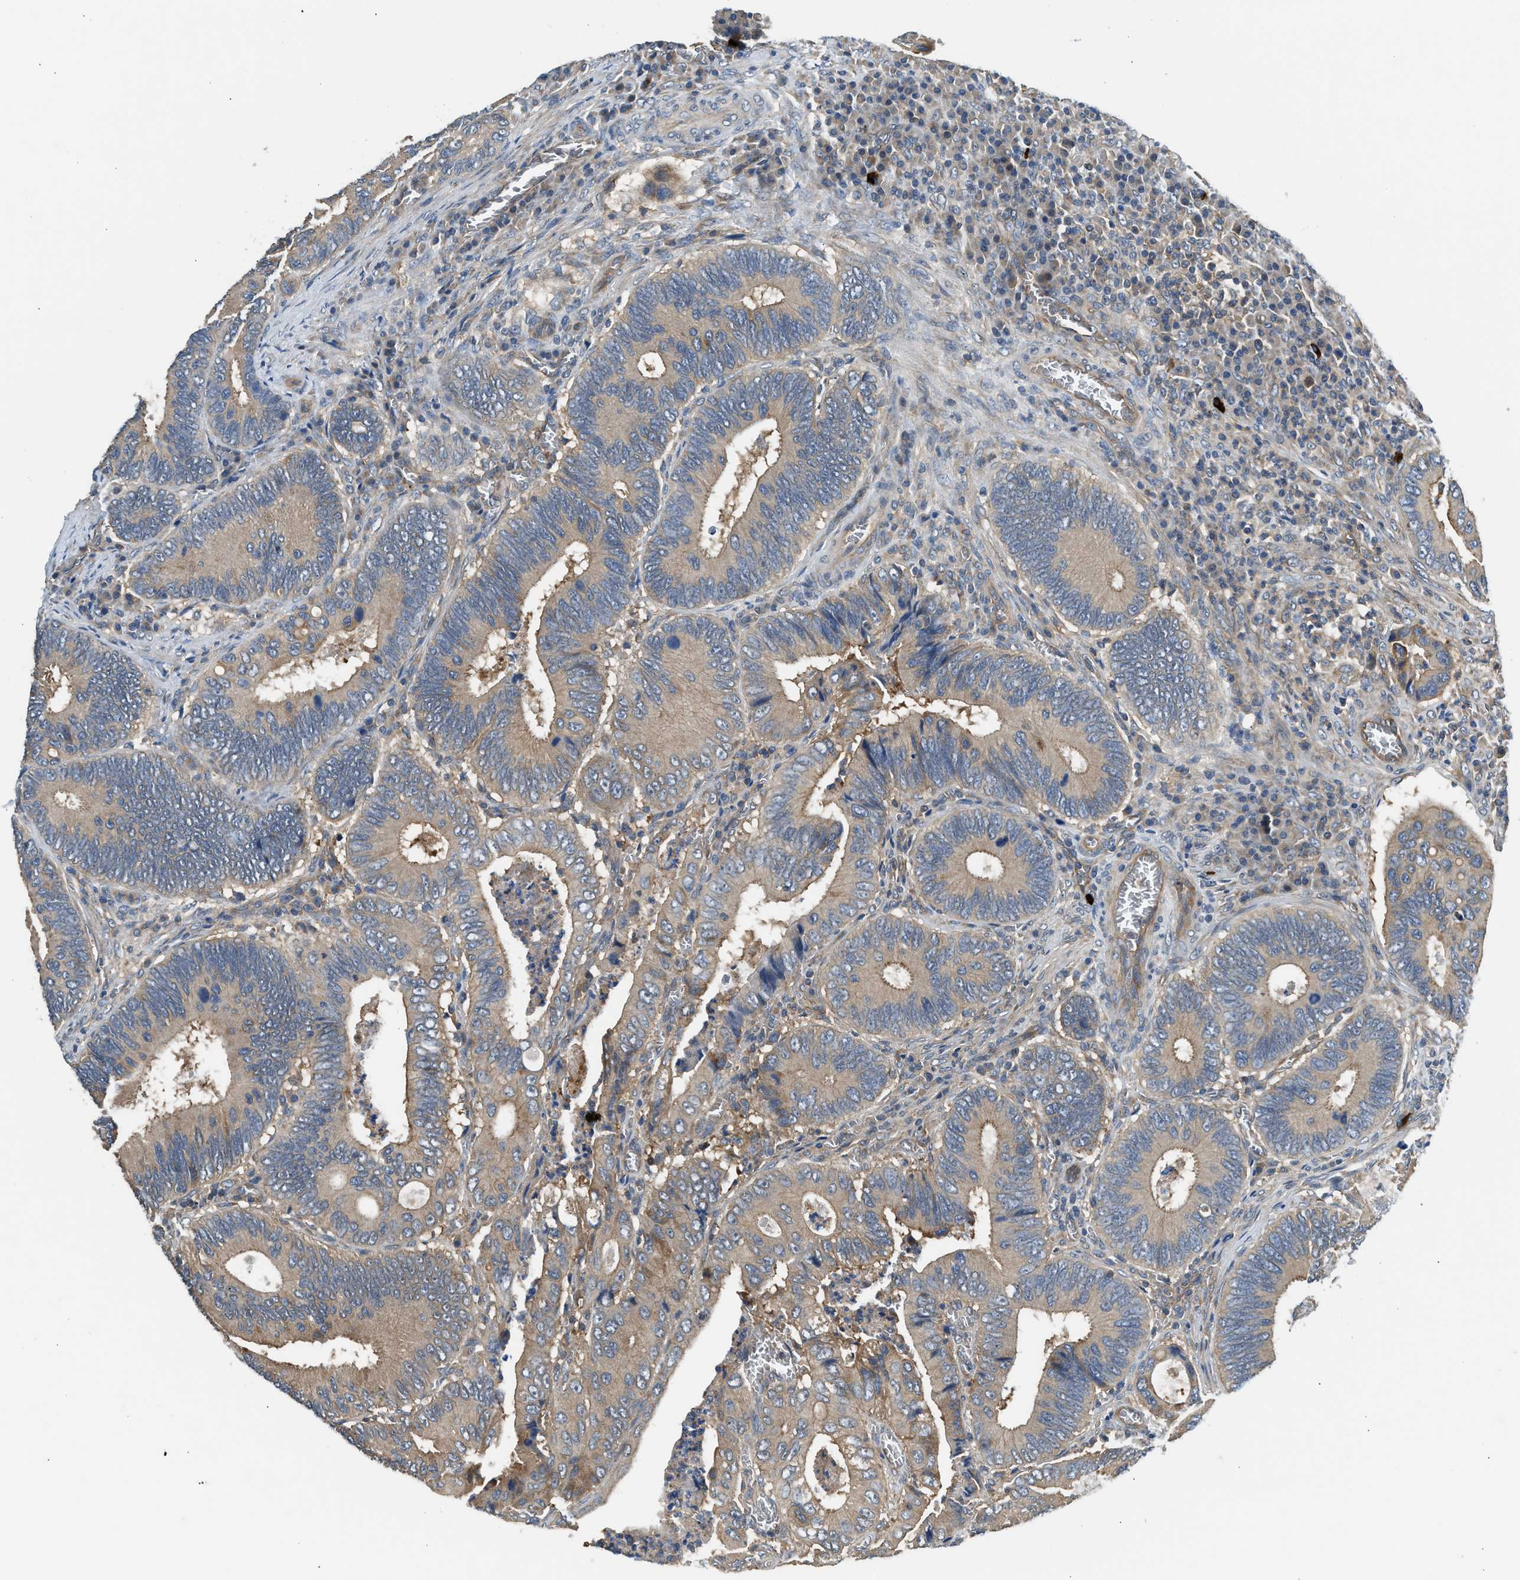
{"staining": {"intensity": "weak", "quantity": ">75%", "location": "cytoplasmic/membranous"}, "tissue": "colorectal cancer", "cell_type": "Tumor cells", "image_type": "cancer", "snomed": [{"axis": "morphology", "description": "Inflammation, NOS"}, {"axis": "morphology", "description": "Adenocarcinoma, NOS"}, {"axis": "topography", "description": "Colon"}], "caption": "High-power microscopy captured an IHC photomicrograph of colorectal cancer (adenocarcinoma), revealing weak cytoplasmic/membranous positivity in approximately >75% of tumor cells.", "gene": "IL3RA", "patient": {"sex": "male", "age": 72}}